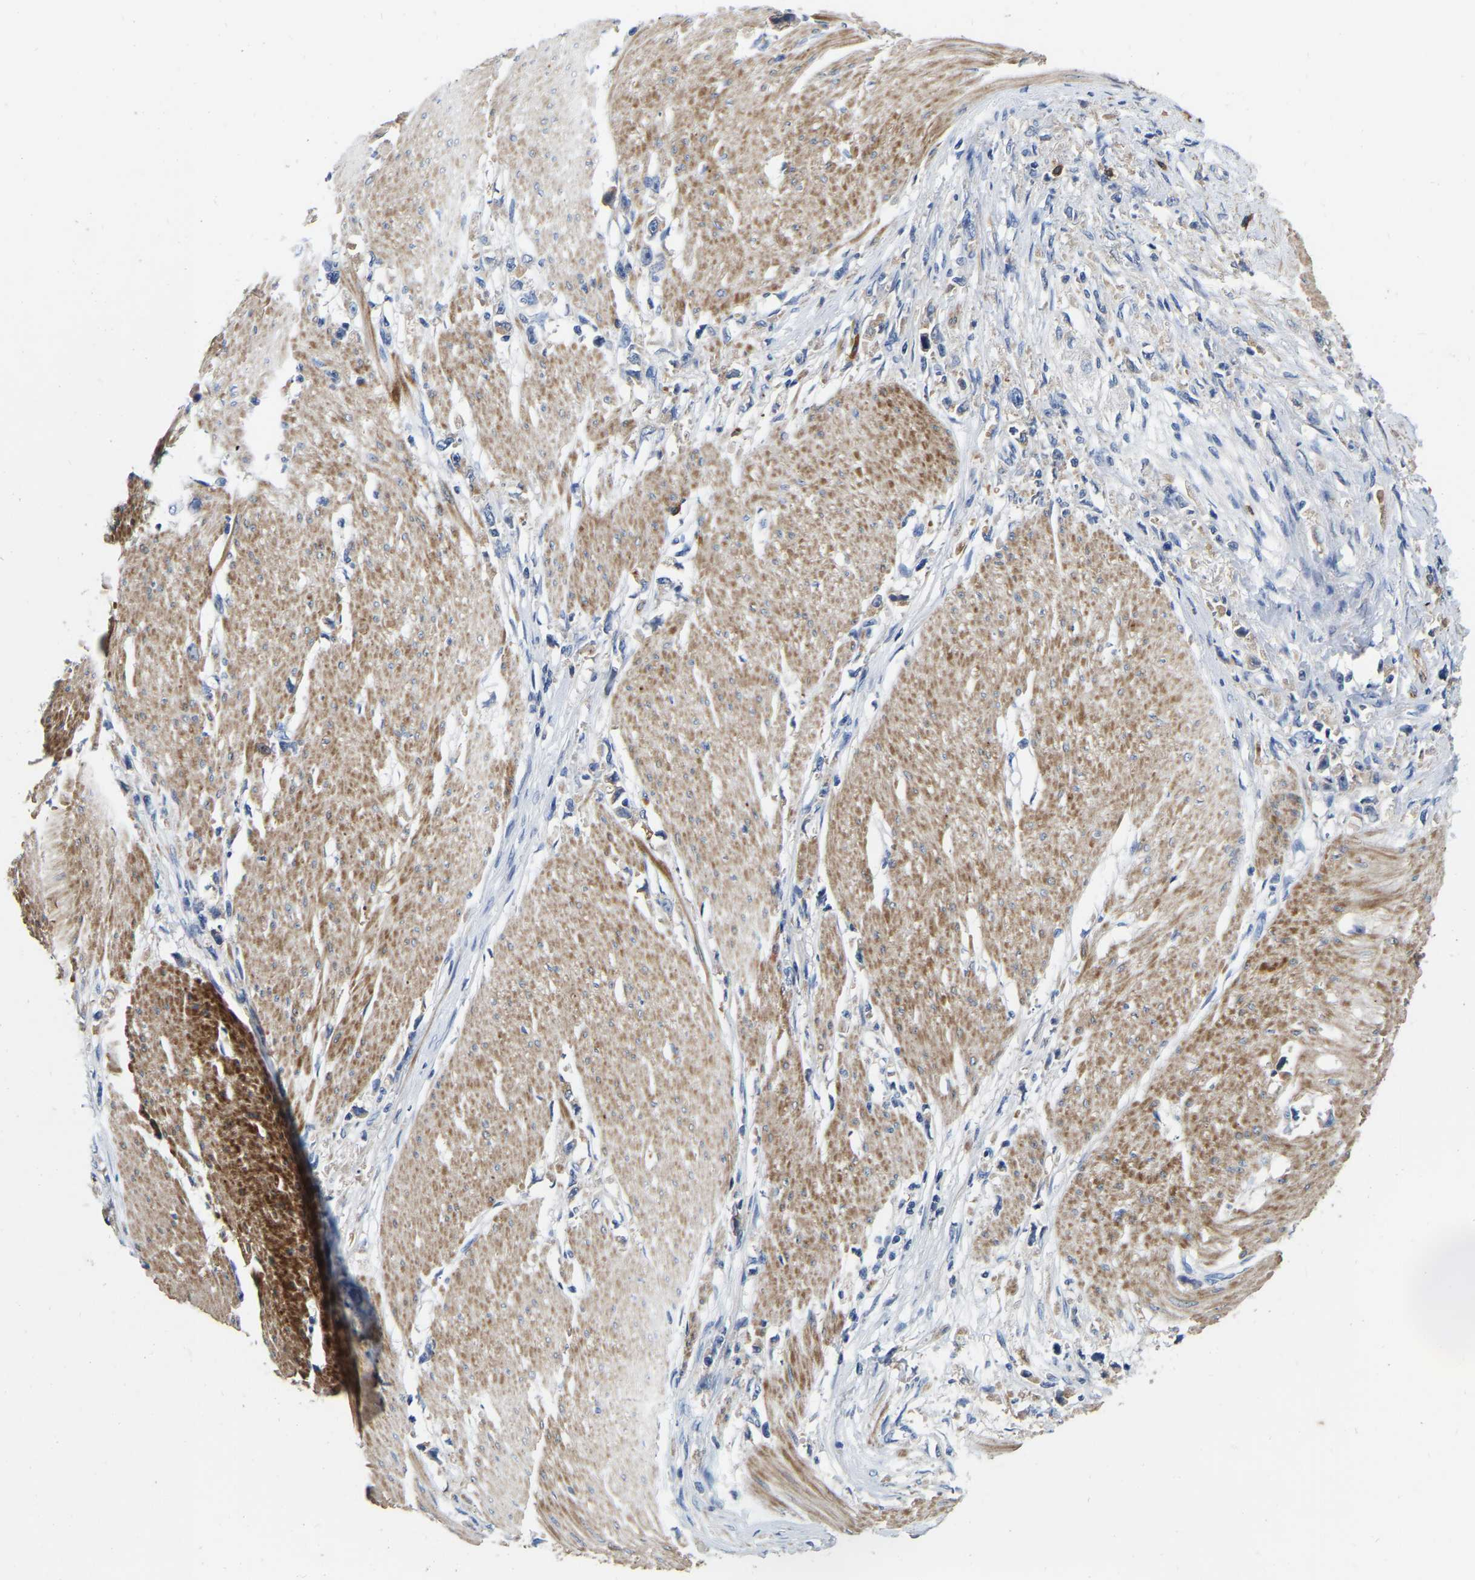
{"staining": {"intensity": "negative", "quantity": "none", "location": "none"}, "tissue": "stomach cancer", "cell_type": "Tumor cells", "image_type": "cancer", "snomed": [{"axis": "morphology", "description": "Adenocarcinoma, NOS"}, {"axis": "topography", "description": "Stomach"}], "caption": "Photomicrograph shows no protein positivity in tumor cells of stomach cancer (adenocarcinoma) tissue.", "gene": "RAB27B", "patient": {"sex": "female", "age": 59}}